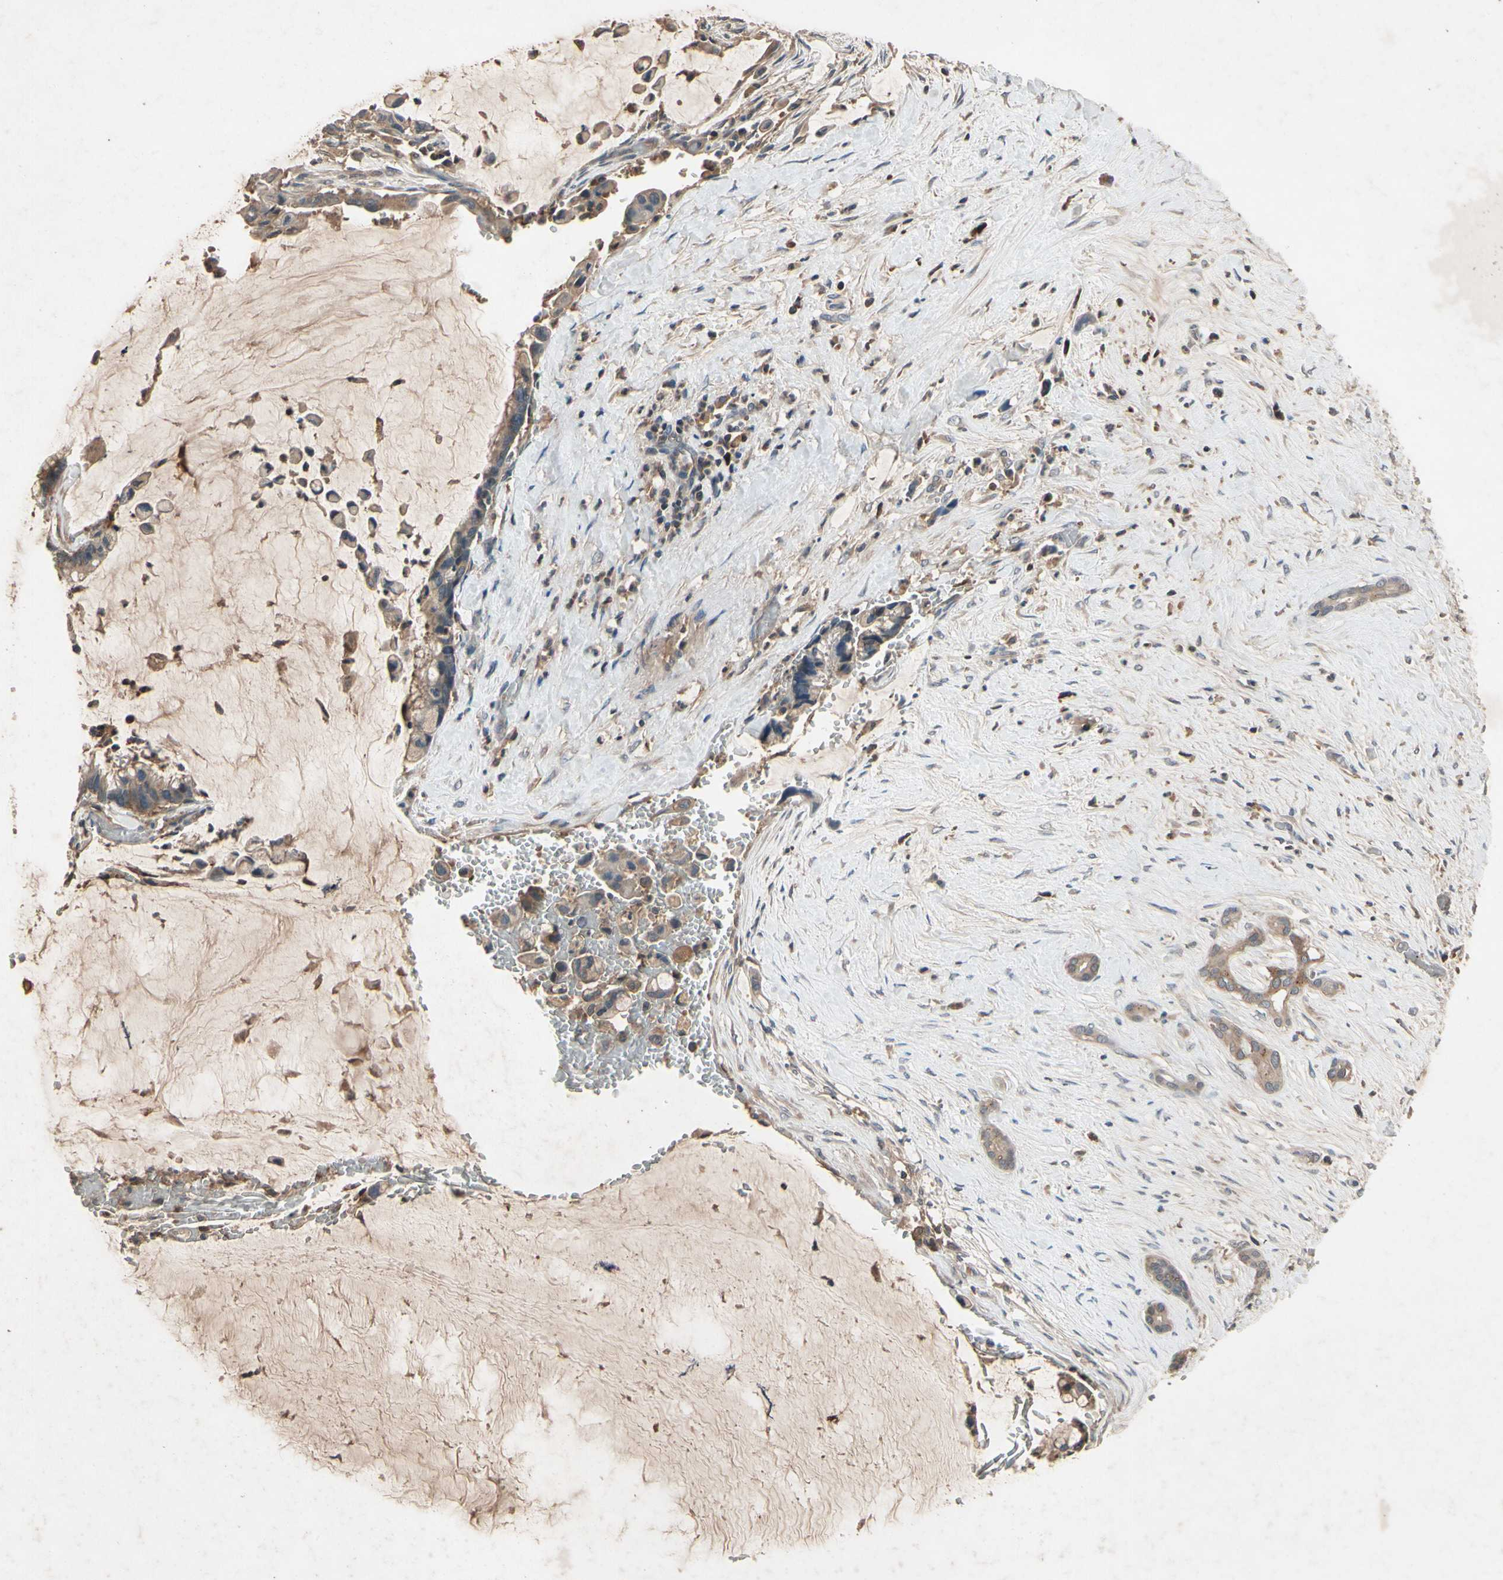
{"staining": {"intensity": "weak", "quantity": ">75%", "location": "cytoplasmic/membranous"}, "tissue": "pancreatic cancer", "cell_type": "Tumor cells", "image_type": "cancer", "snomed": [{"axis": "morphology", "description": "Adenocarcinoma, NOS"}, {"axis": "topography", "description": "Pancreas"}], "caption": "This micrograph displays pancreatic adenocarcinoma stained with immunohistochemistry (IHC) to label a protein in brown. The cytoplasmic/membranous of tumor cells show weak positivity for the protein. Nuclei are counter-stained blue.", "gene": "IL1RL1", "patient": {"sex": "male", "age": 41}}